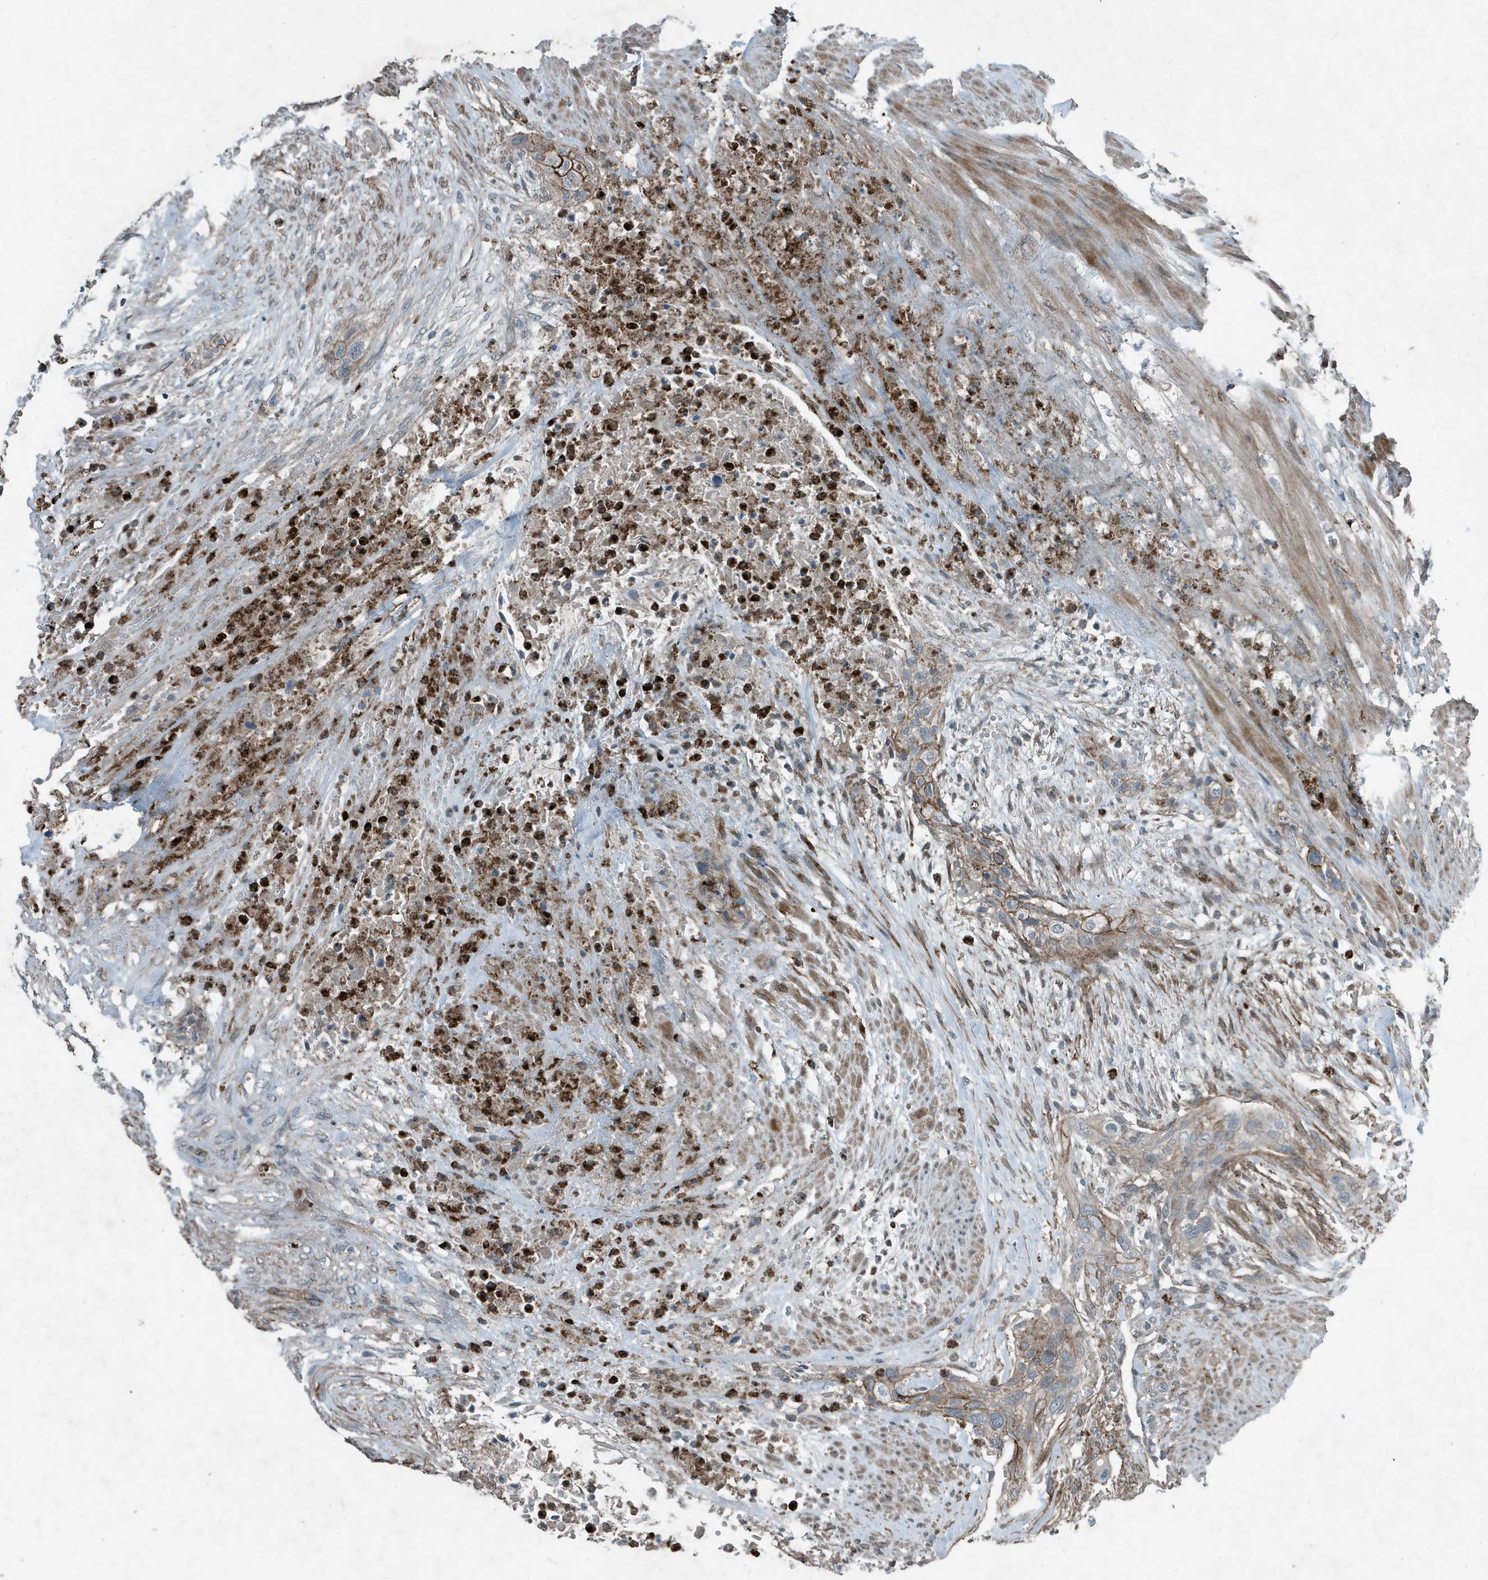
{"staining": {"intensity": "strong", "quantity": "25%-75%", "location": "cytoplasmic/membranous"}, "tissue": "urothelial cancer", "cell_type": "Tumor cells", "image_type": "cancer", "snomed": [{"axis": "morphology", "description": "Urothelial carcinoma, High grade"}, {"axis": "topography", "description": "Urinary bladder"}], "caption": "IHC micrograph of neoplastic tissue: urothelial cancer stained using immunohistochemistry displays high levels of strong protein expression localized specifically in the cytoplasmic/membranous of tumor cells, appearing as a cytoplasmic/membranous brown color.", "gene": "DAPP1", "patient": {"sex": "male", "age": 35}}